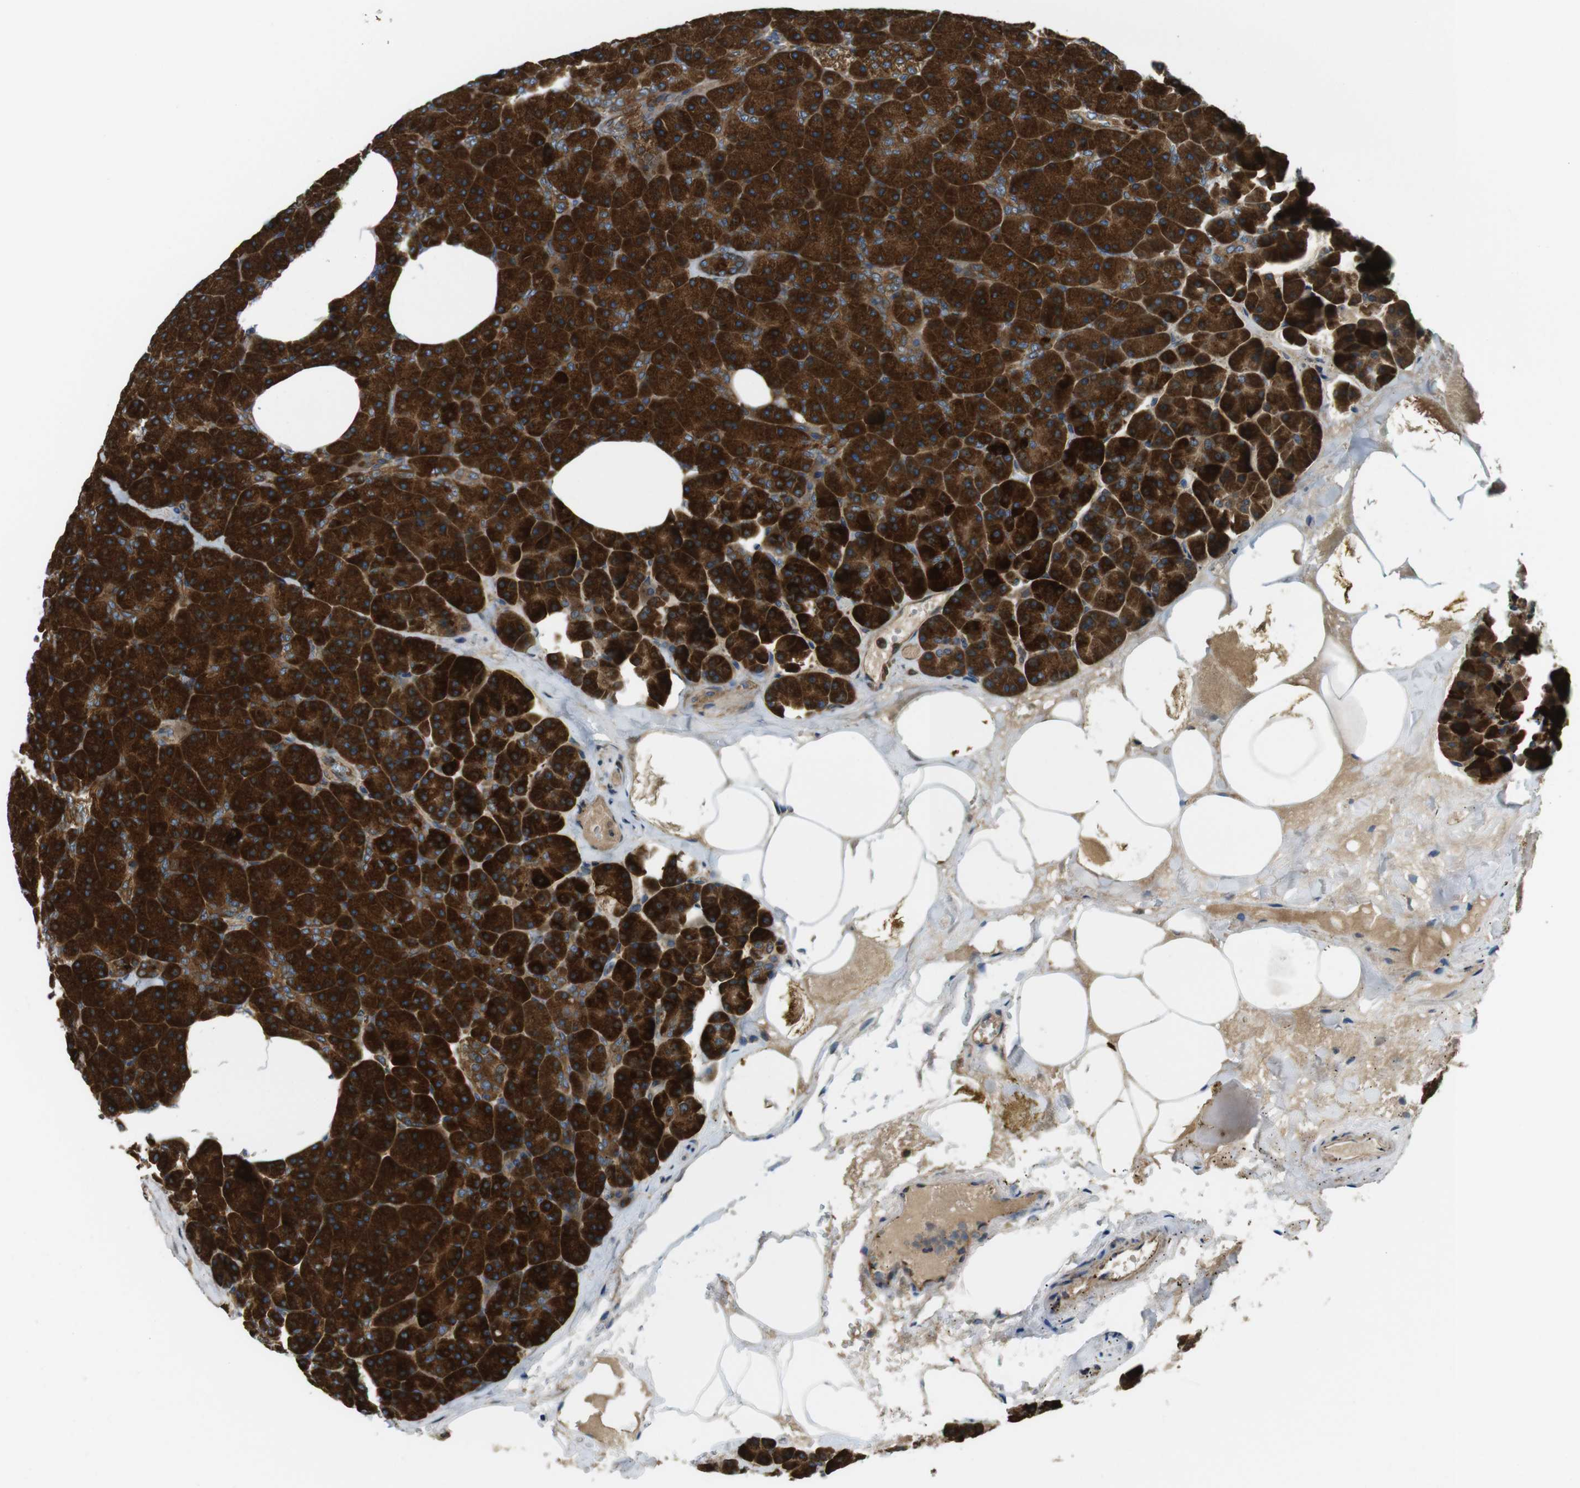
{"staining": {"intensity": "strong", "quantity": ">75%", "location": "cytoplasmic/membranous"}, "tissue": "pancreas", "cell_type": "Exocrine glandular cells", "image_type": "normal", "snomed": [{"axis": "morphology", "description": "Normal tissue, NOS"}, {"axis": "topography", "description": "Pancreas"}], "caption": "Immunohistochemistry histopathology image of normal human pancreas stained for a protein (brown), which shows high levels of strong cytoplasmic/membranous expression in about >75% of exocrine glandular cells.", "gene": "TSC1", "patient": {"sex": "female", "age": 35}}